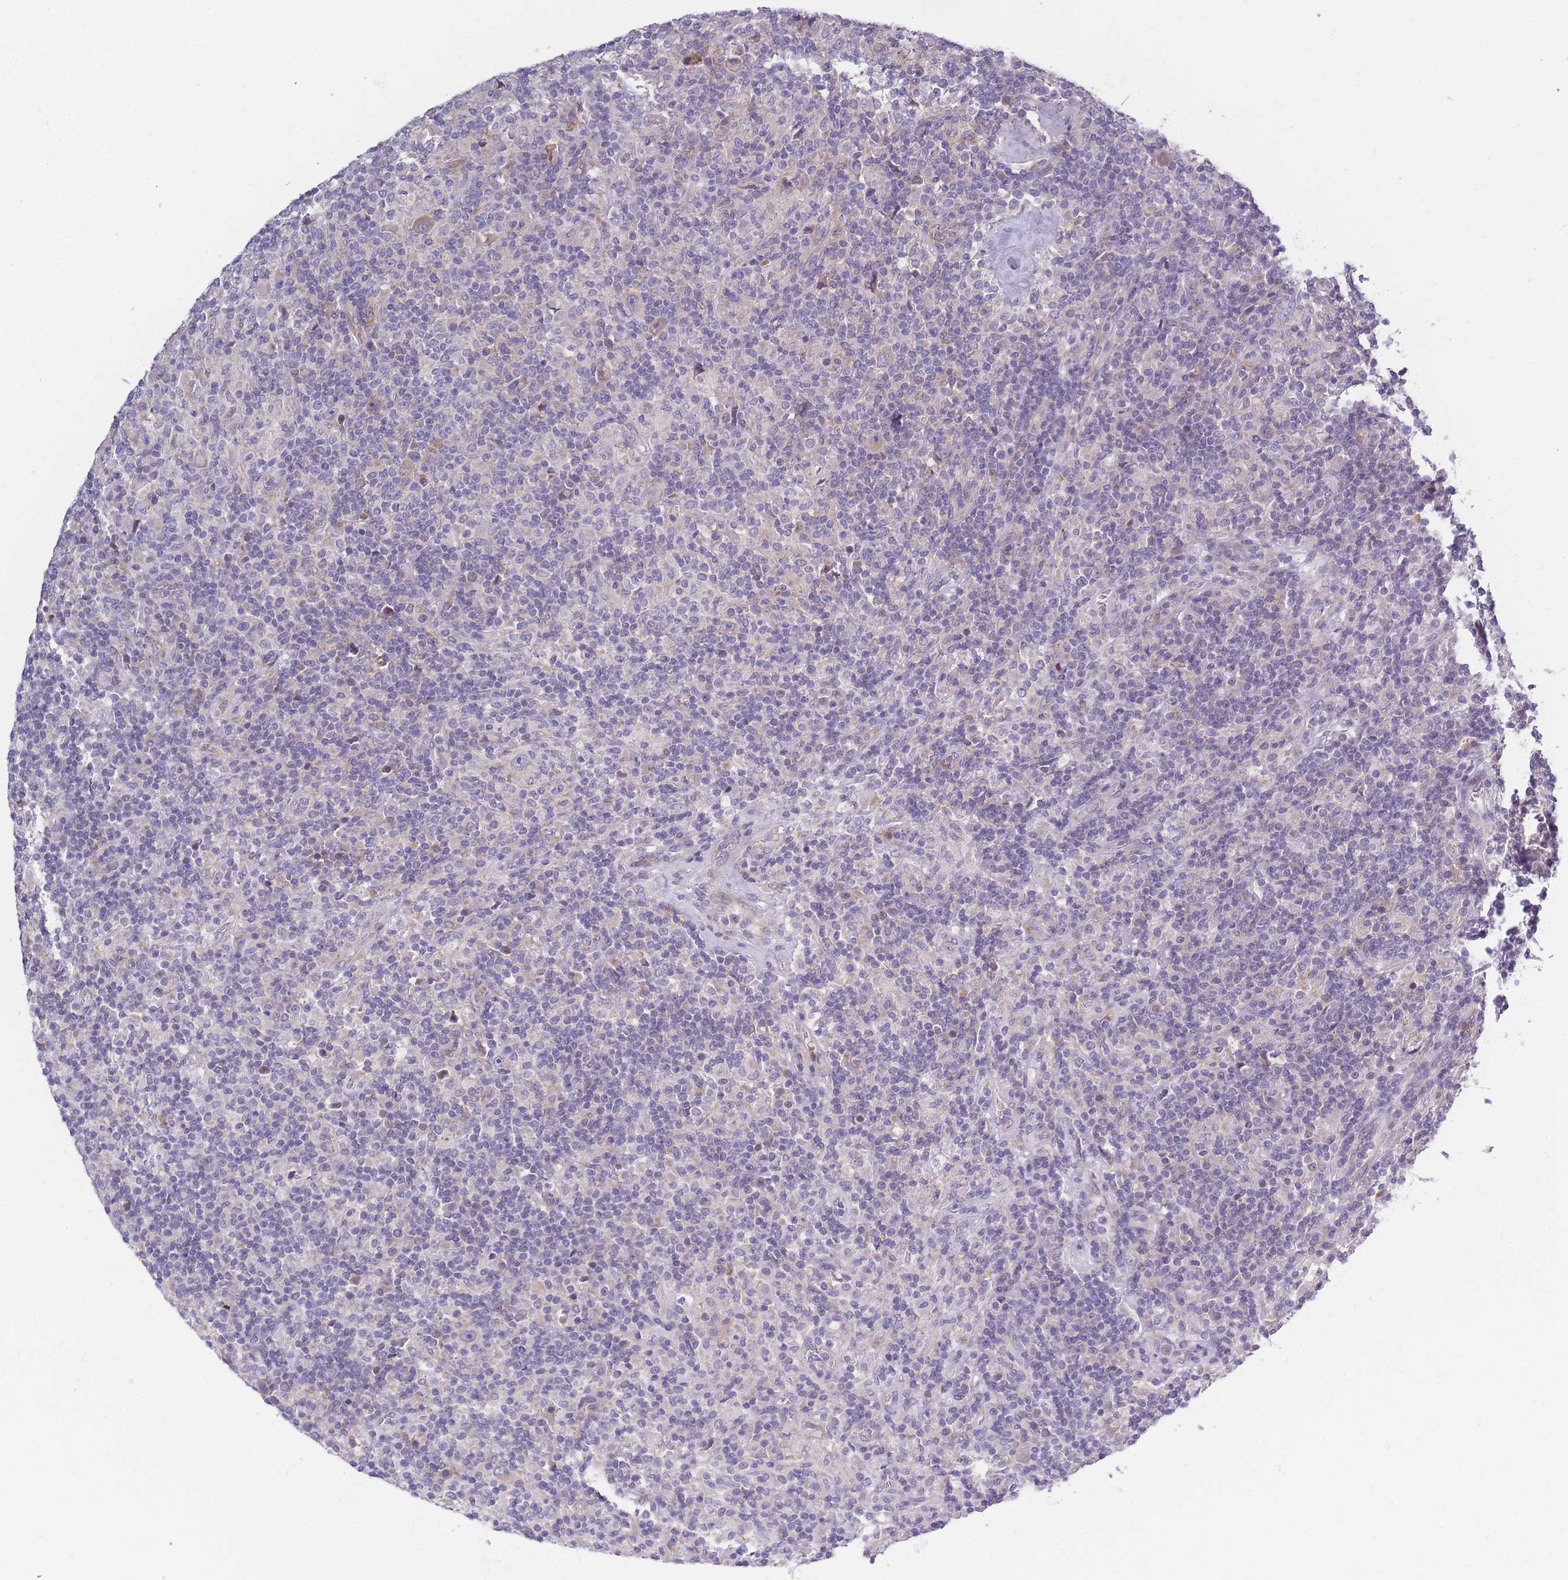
{"staining": {"intensity": "moderate", "quantity": "<25%", "location": "cytoplasmic/membranous"}, "tissue": "lymphoma", "cell_type": "Tumor cells", "image_type": "cancer", "snomed": [{"axis": "morphology", "description": "Hodgkin's disease, NOS"}, {"axis": "topography", "description": "Lymph node"}], "caption": "Hodgkin's disease was stained to show a protein in brown. There is low levels of moderate cytoplasmic/membranous staining in approximately <25% of tumor cells.", "gene": "NDUFAF6", "patient": {"sex": "male", "age": 70}}